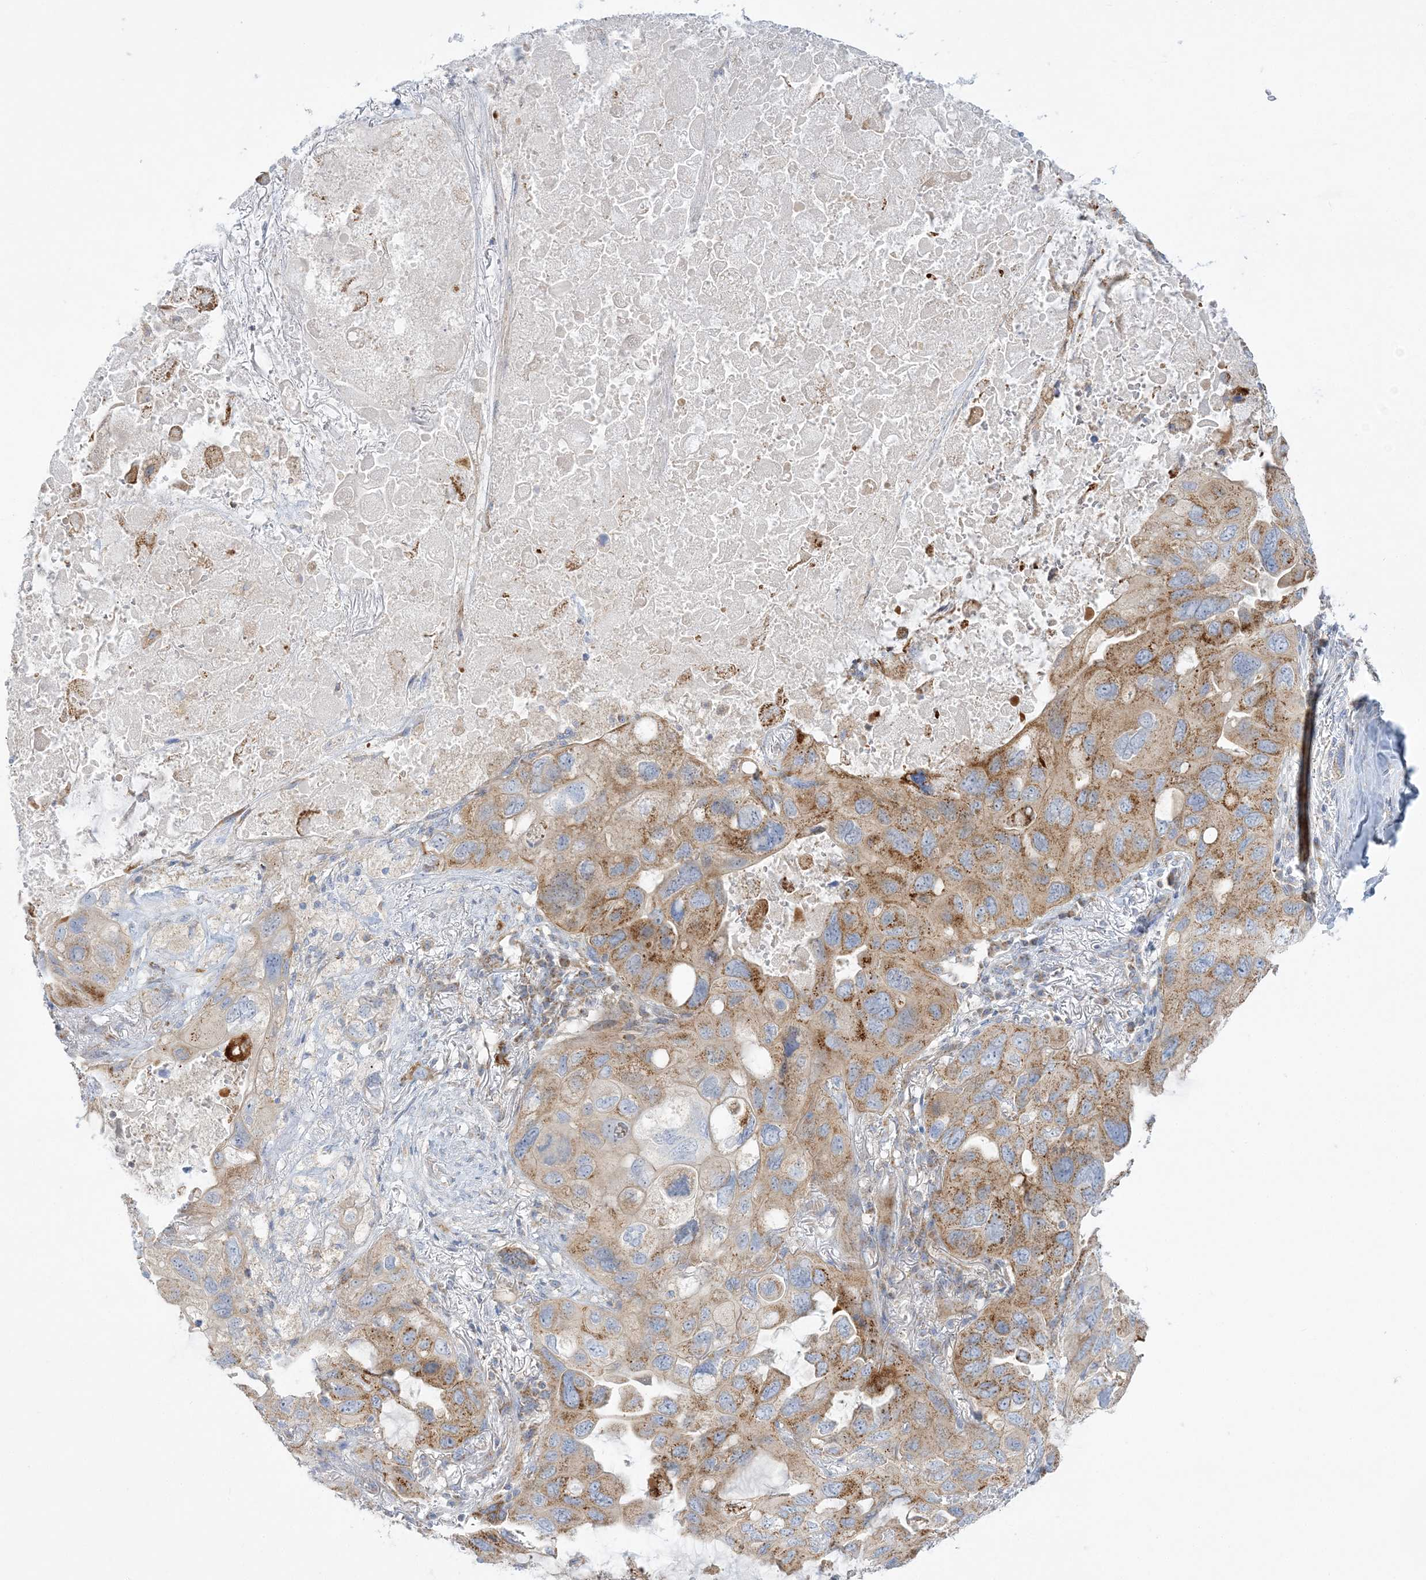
{"staining": {"intensity": "moderate", "quantity": ">75%", "location": "cytoplasmic/membranous"}, "tissue": "lung cancer", "cell_type": "Tumor cells", "image_type": "cancer", "snomed": [{"axis": "morphology", "description": "Squamous cell carcinoma, NOS"}, {"axis": "topography", "description": "Lung"}], "caption": "Protein staining of squamous cell carcinoma (lung) tissue demonstrates moderate cytoplasmic/membranous expression in about >75% of tumor cells.", "gene": "TBC1D14", "patient": {"sex": "female", "age": 73}}